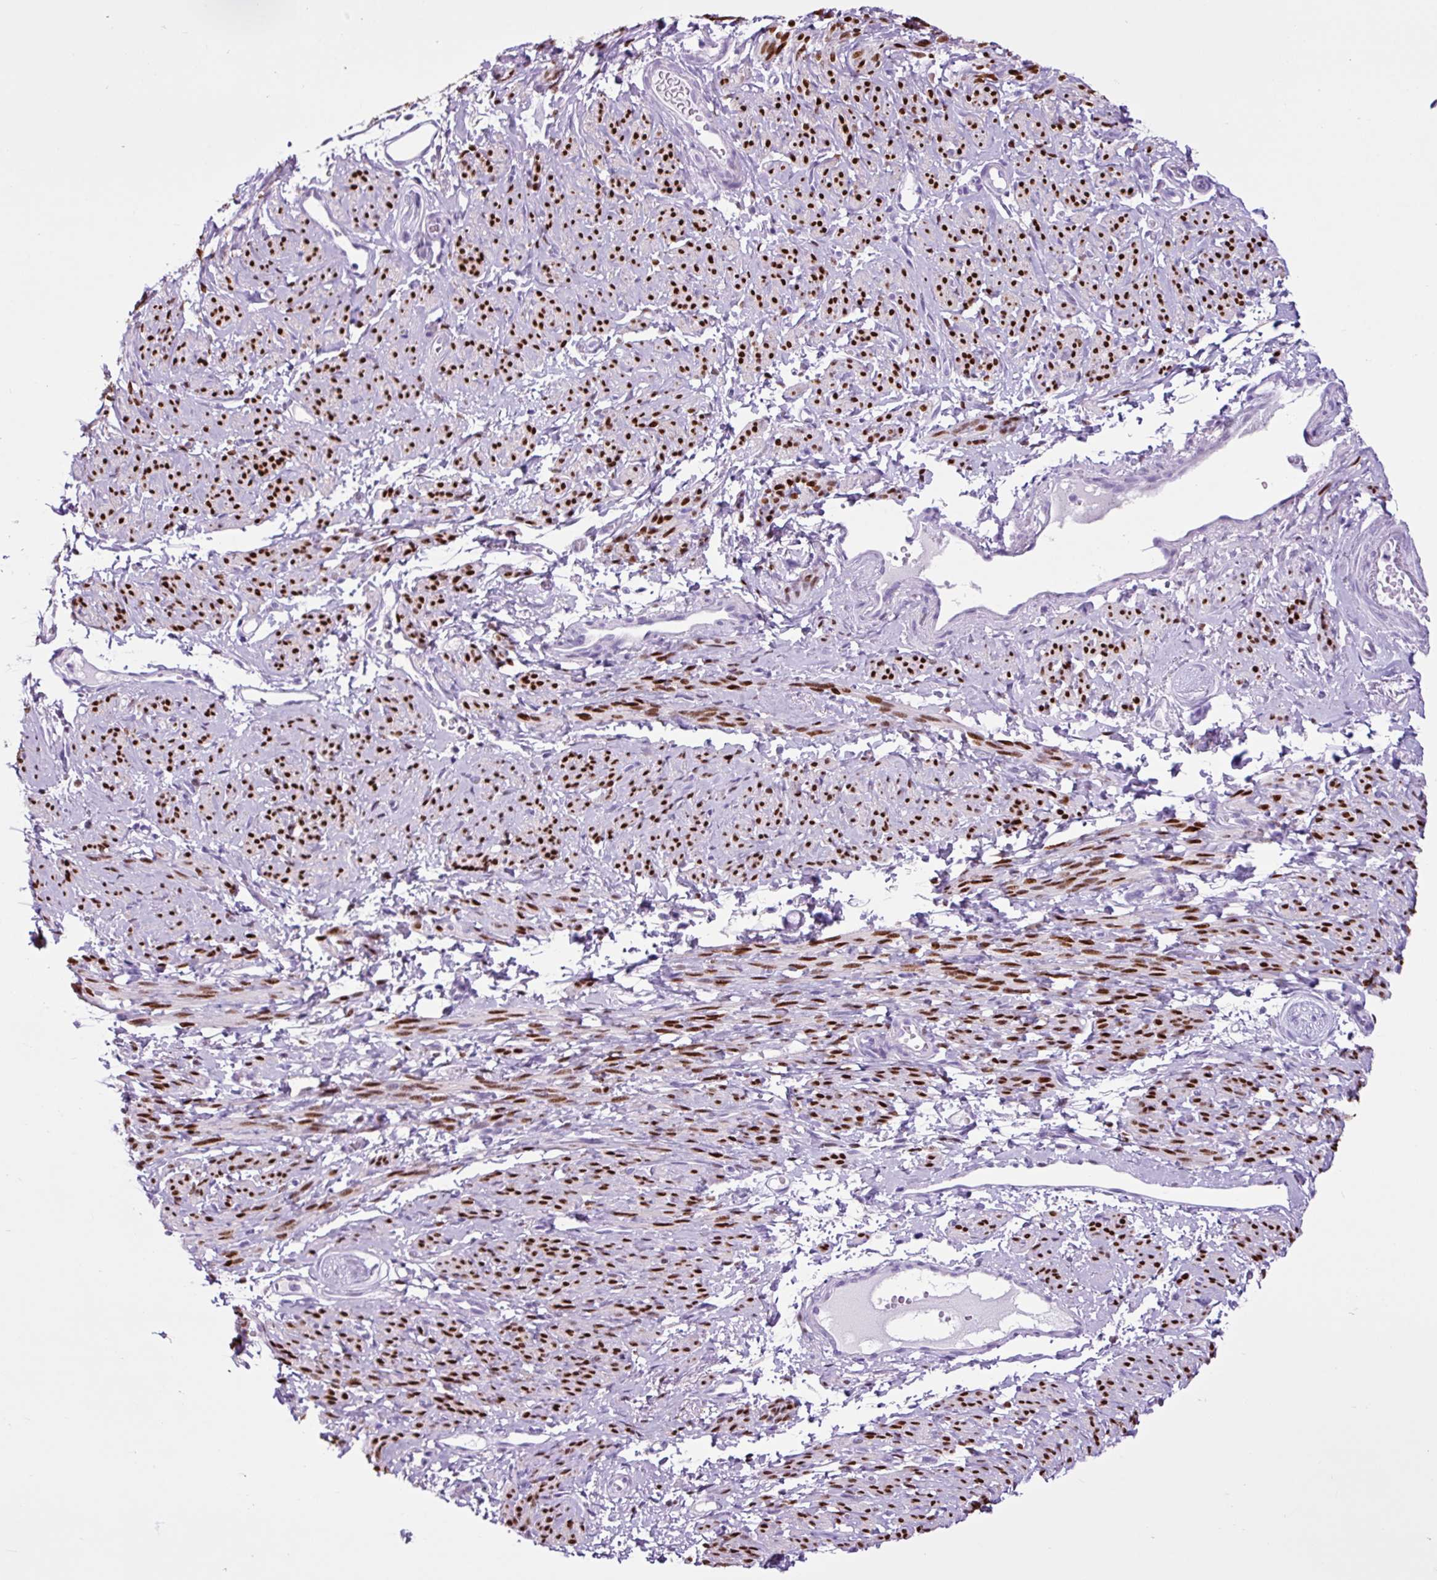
{"staining": {"intensity": "strong", "quantity": ">75%", "location": "nuclear"}, "tissue": "smooth muscle", "cell_type": "Smooth muscle cells", "image_type": "normal", "snomed": [{"axis": "morphology", "description": "Normal tissue, NOS"}, {"axis": "topography", "description": "Smooth muscle"}], "caption": "The immunohistochemical stain shows strong nuclear positivity in smooth muscle cells of normal smooth muscle.", "gene": "PGR", "patient": {"sex": "female", "age": 65}}